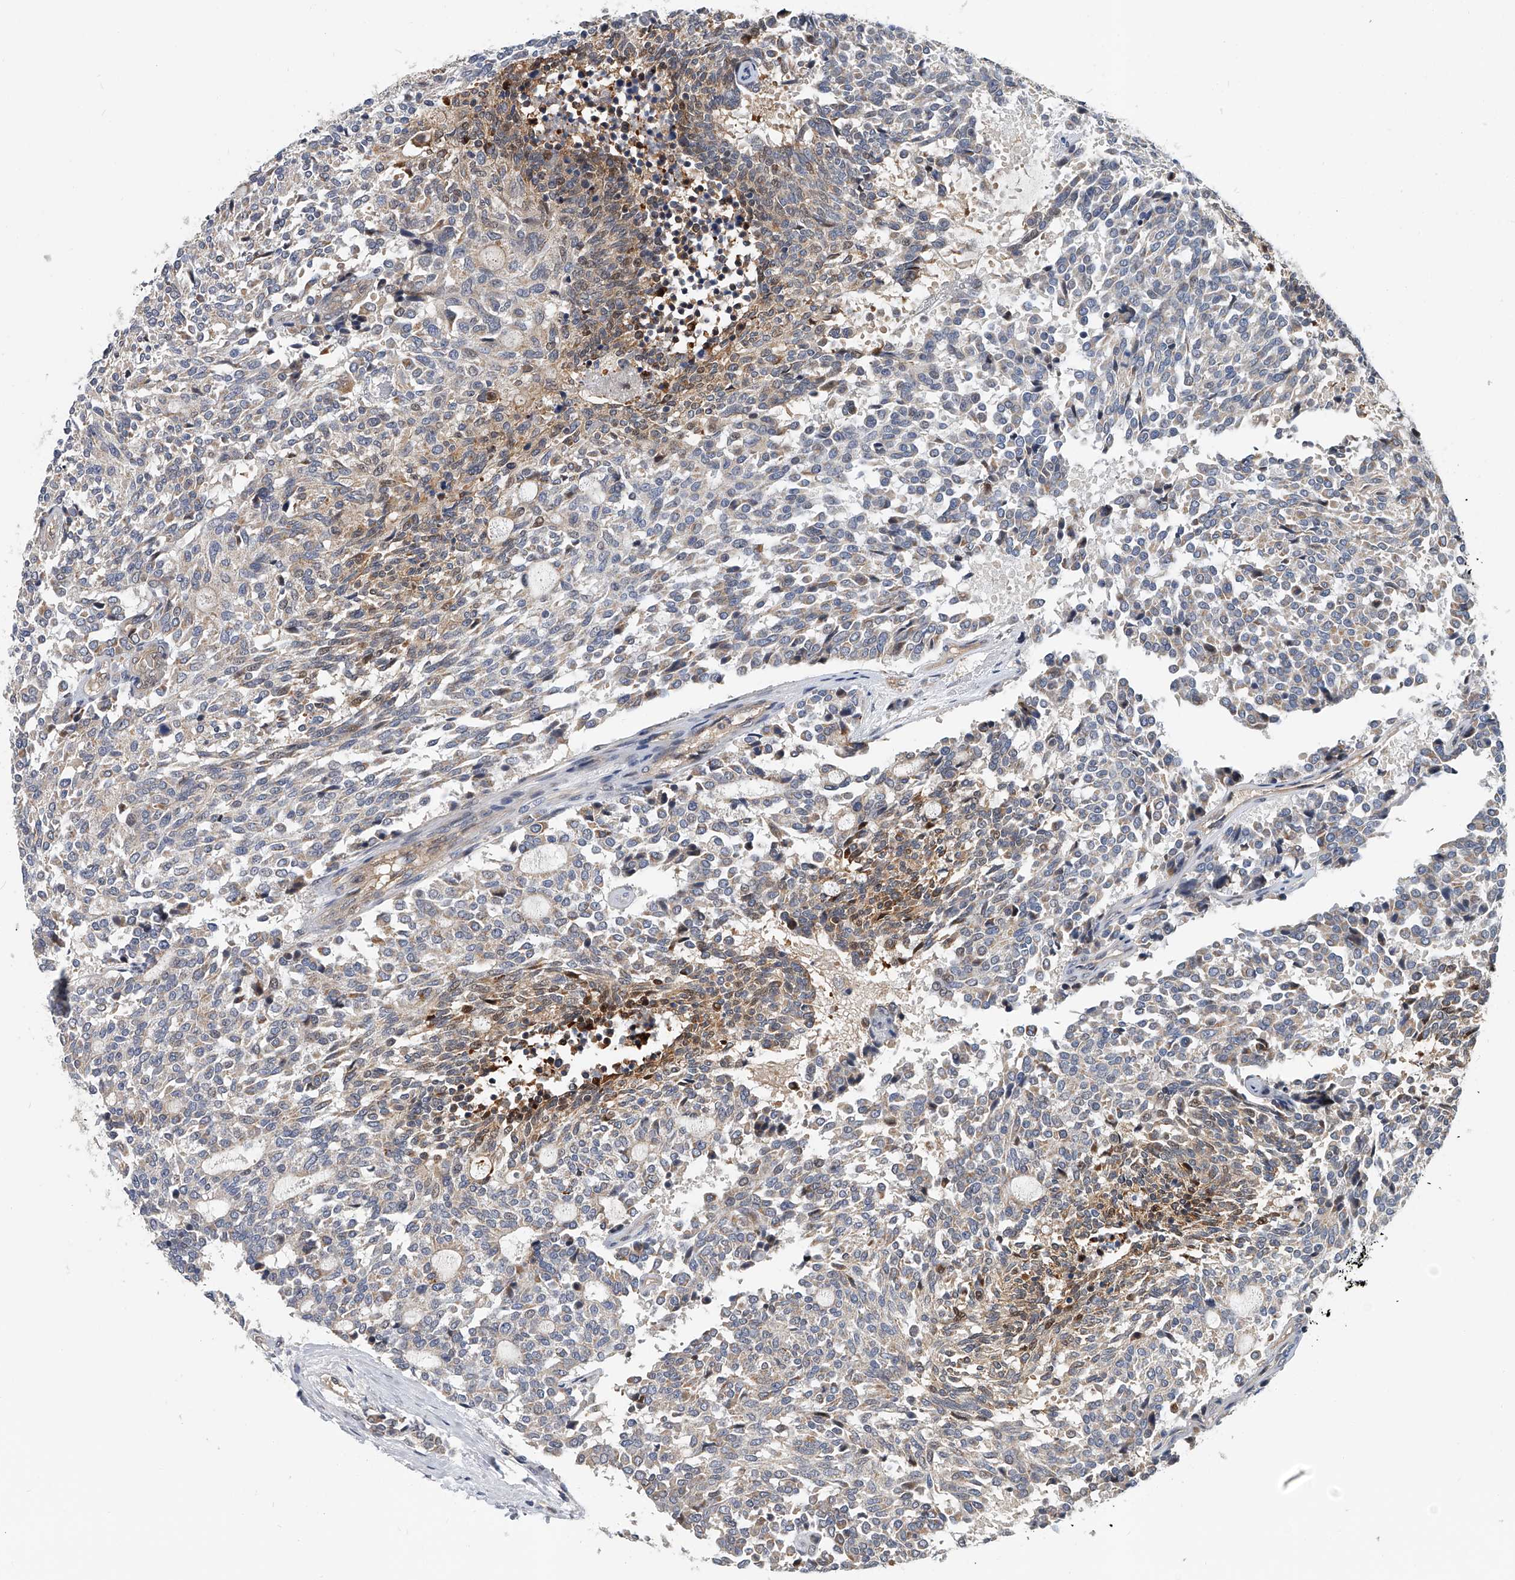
{"staining": {"intensity": "weak", "quantity": "<25%", "location": "cytoplasmic/membranous"}, "tissue": "carcinoid", "cell_type": "Tumor cells", "image_type": "cancer", "snomed": [{"axis": "morphology", "description": "Carcinoid, malignant, NOS"}, {"axis": "topography", "description": "Pancreas"}], "caption": "DAB (3,3'-diaminobenzidine) immunohistochemical staining of carcinoid (malignant) exhibits no significant staining in tumor cells.", "gene": "CD200", "patient": {"sex": "female", "age": 54}}